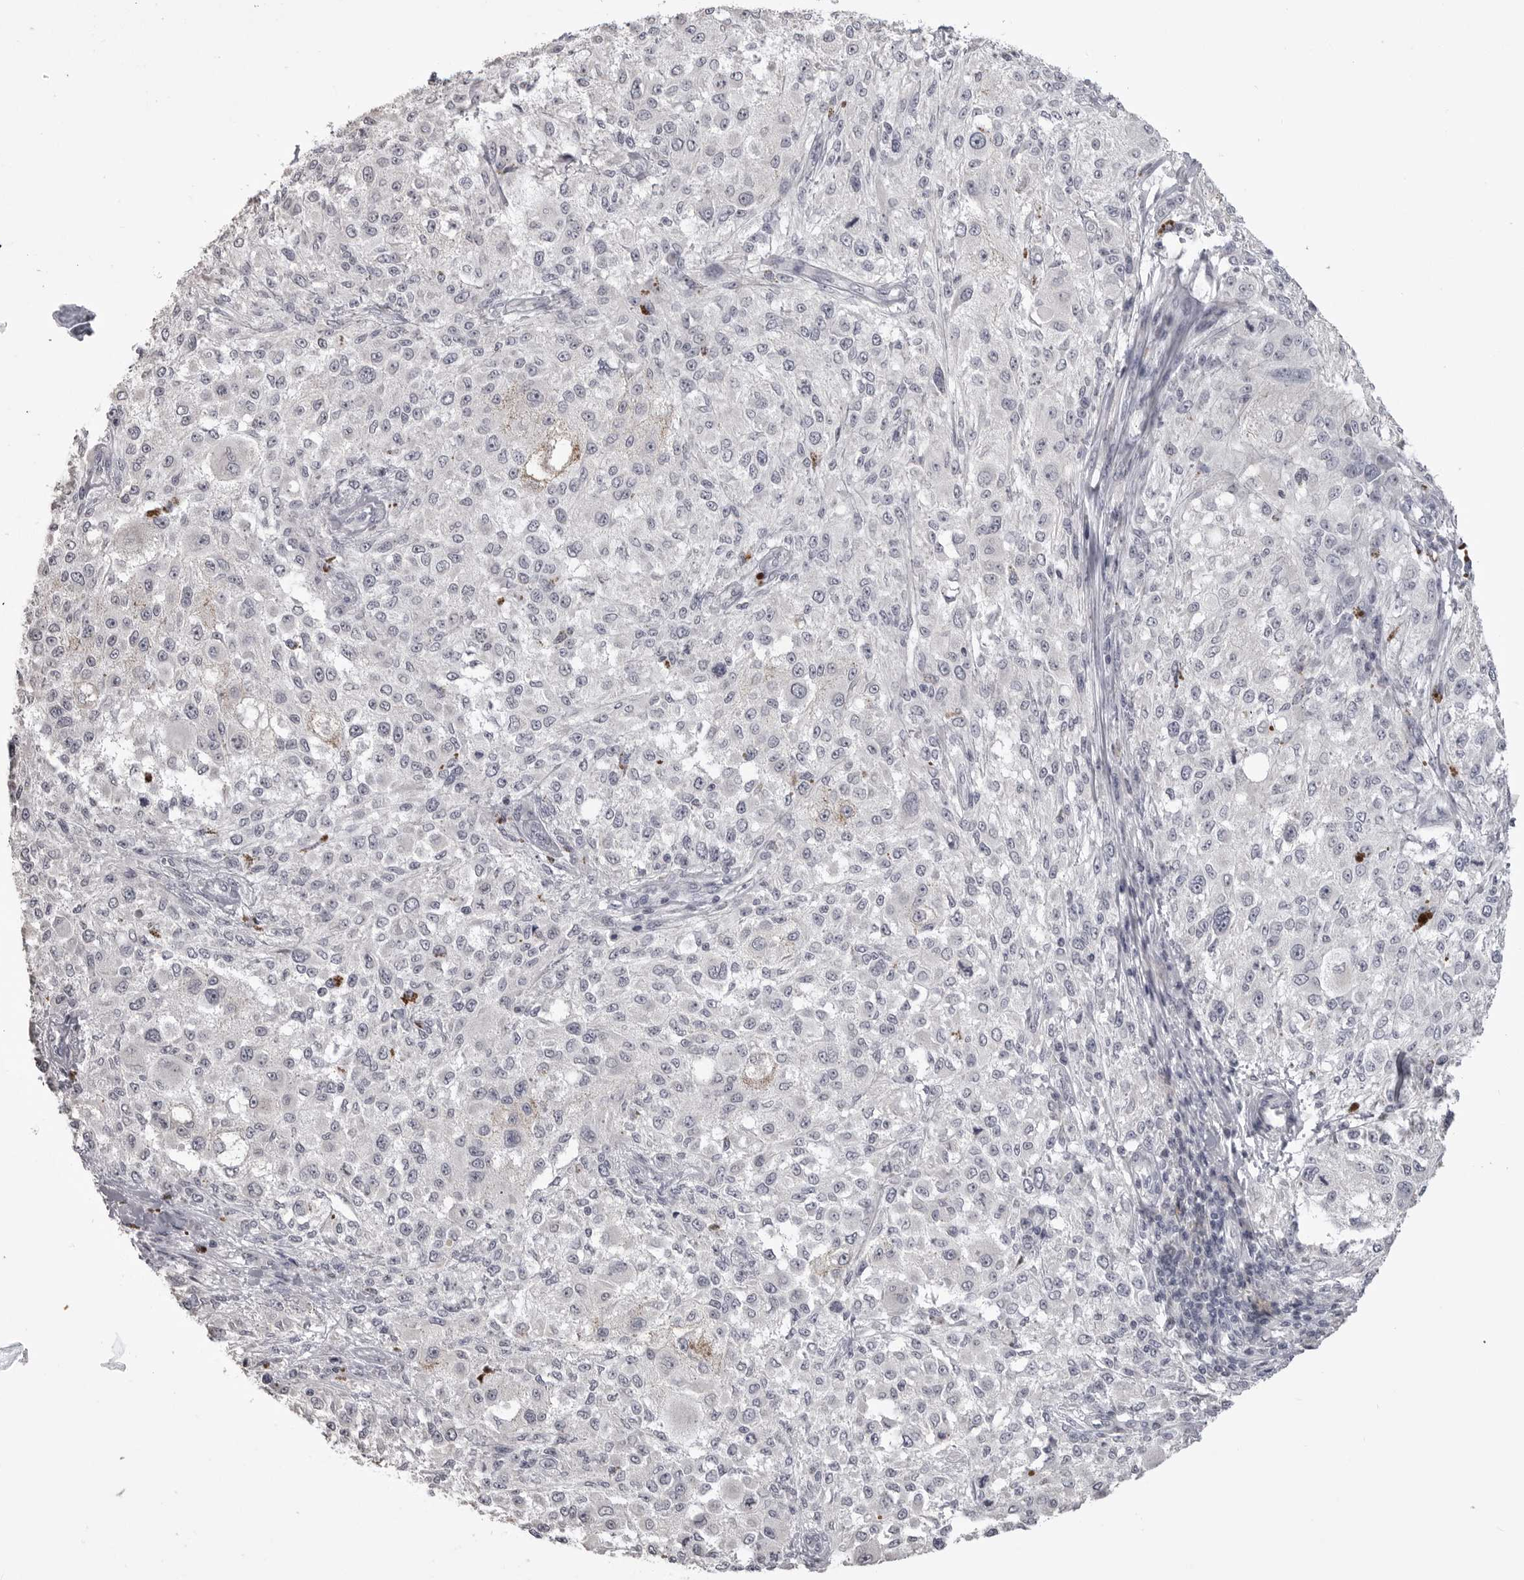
{"staining": {"intensity": "negative", "quantity": "none", "location": "none"}, "tissue": "melanoma", "cell_type": "Tumor cells", "image_type": "cancer", "snomed": [{"axis": "morphology", "description": "Necrosis, NOS"}, {"axis": "morphology", "description": "Malignant melanoma, NOS"}, {"axis": "topography", "description": "Skin"}], "caption": "Tumor cells are negative for protein expression in human melanoma.", "gene": "GPN2", "patient": {"sex": "female", "age": 87}}